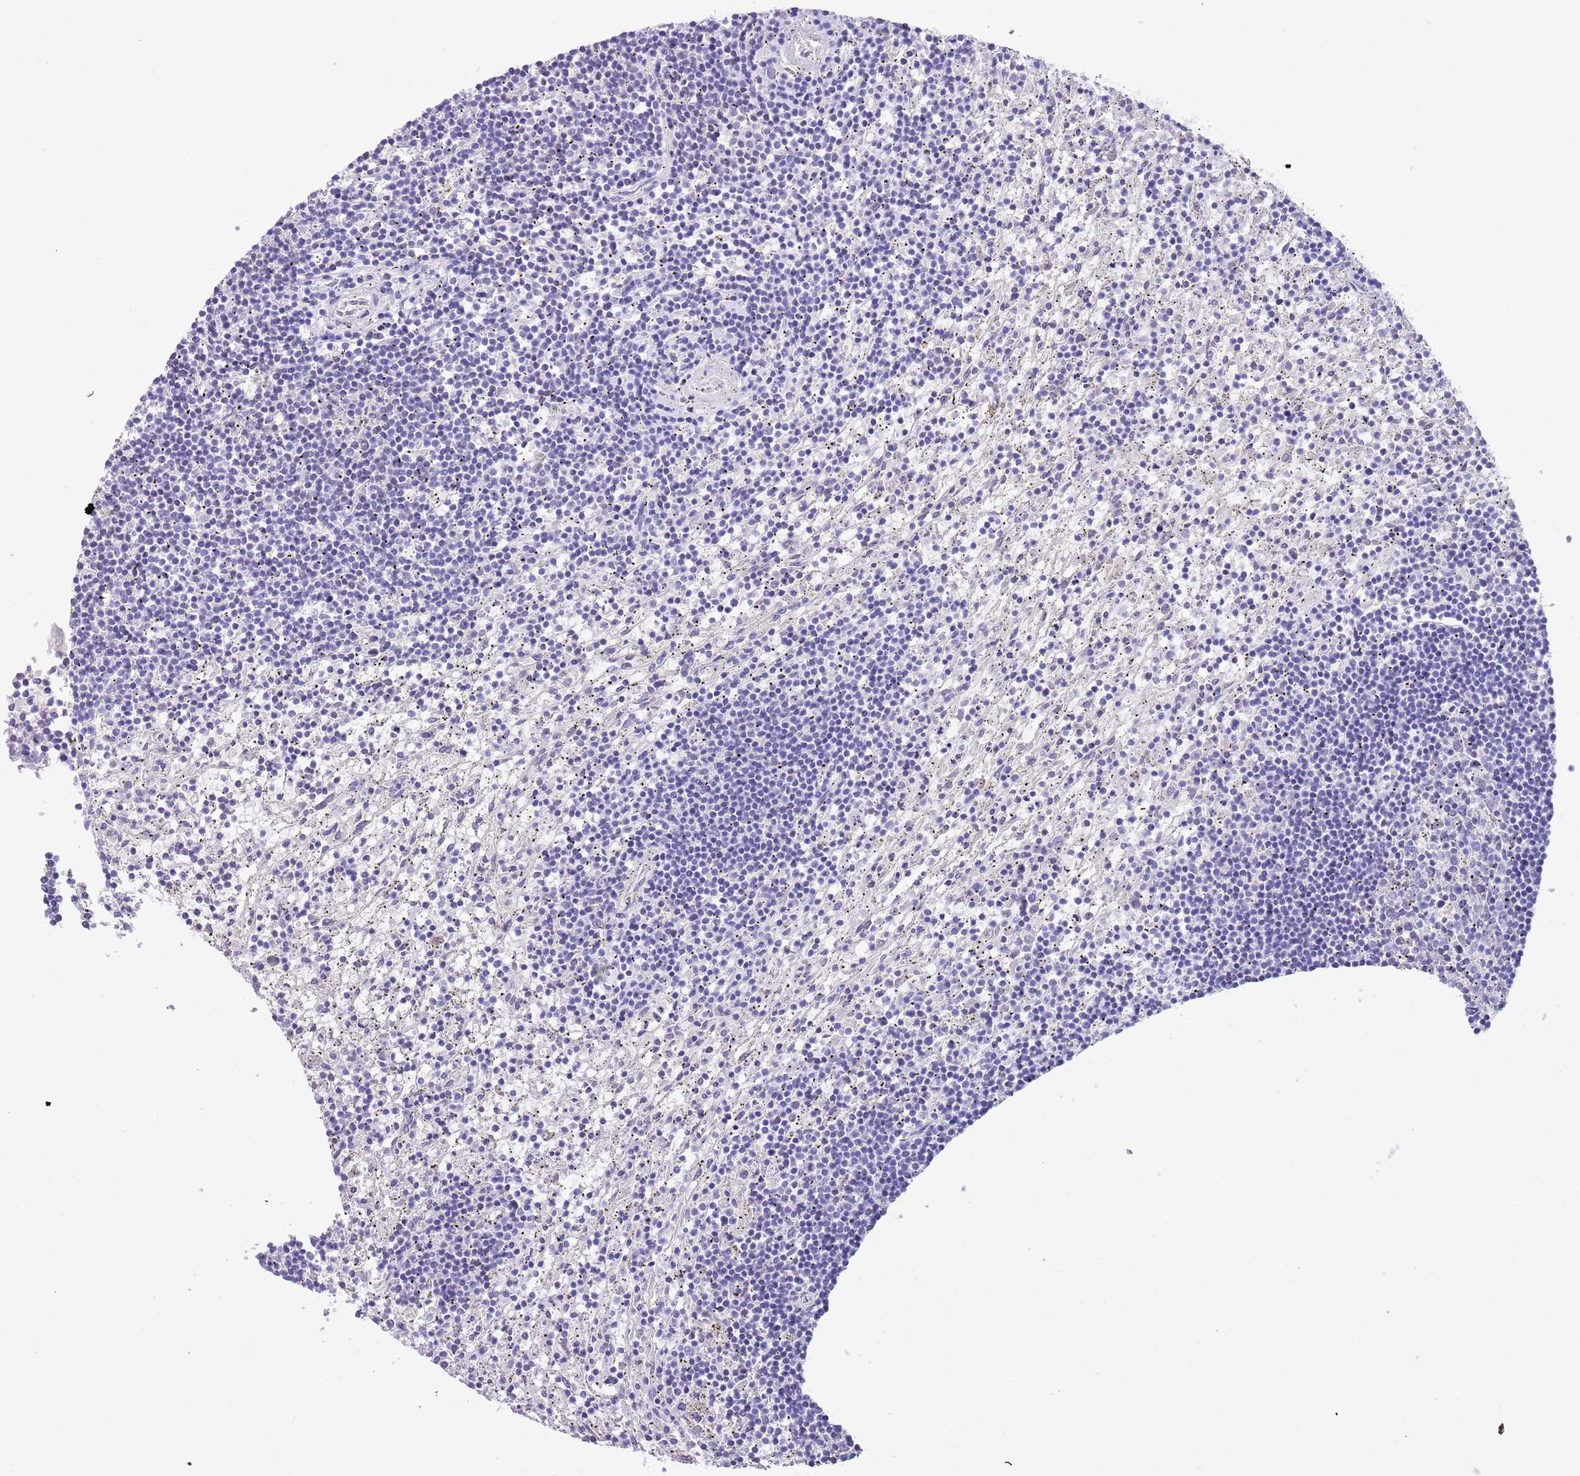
{"staining": {"intensity": "negative", "quantity": "none", "location": "none"}, "tissue": "lymphoma", "cell_type": "Tumor cells", "image_type": "cancer", "snomed": [{"axis": "morphology", "description": "Malignant lymphoma, non-Hodgkin's type, Low grade"}, {"axis": "topography", "description": "Spleen"}], "caption": "There is no significant staining in tumor cells of lymphoma.", "gene": "TRMO", "patient": {"sex": "male", "age": 76}}